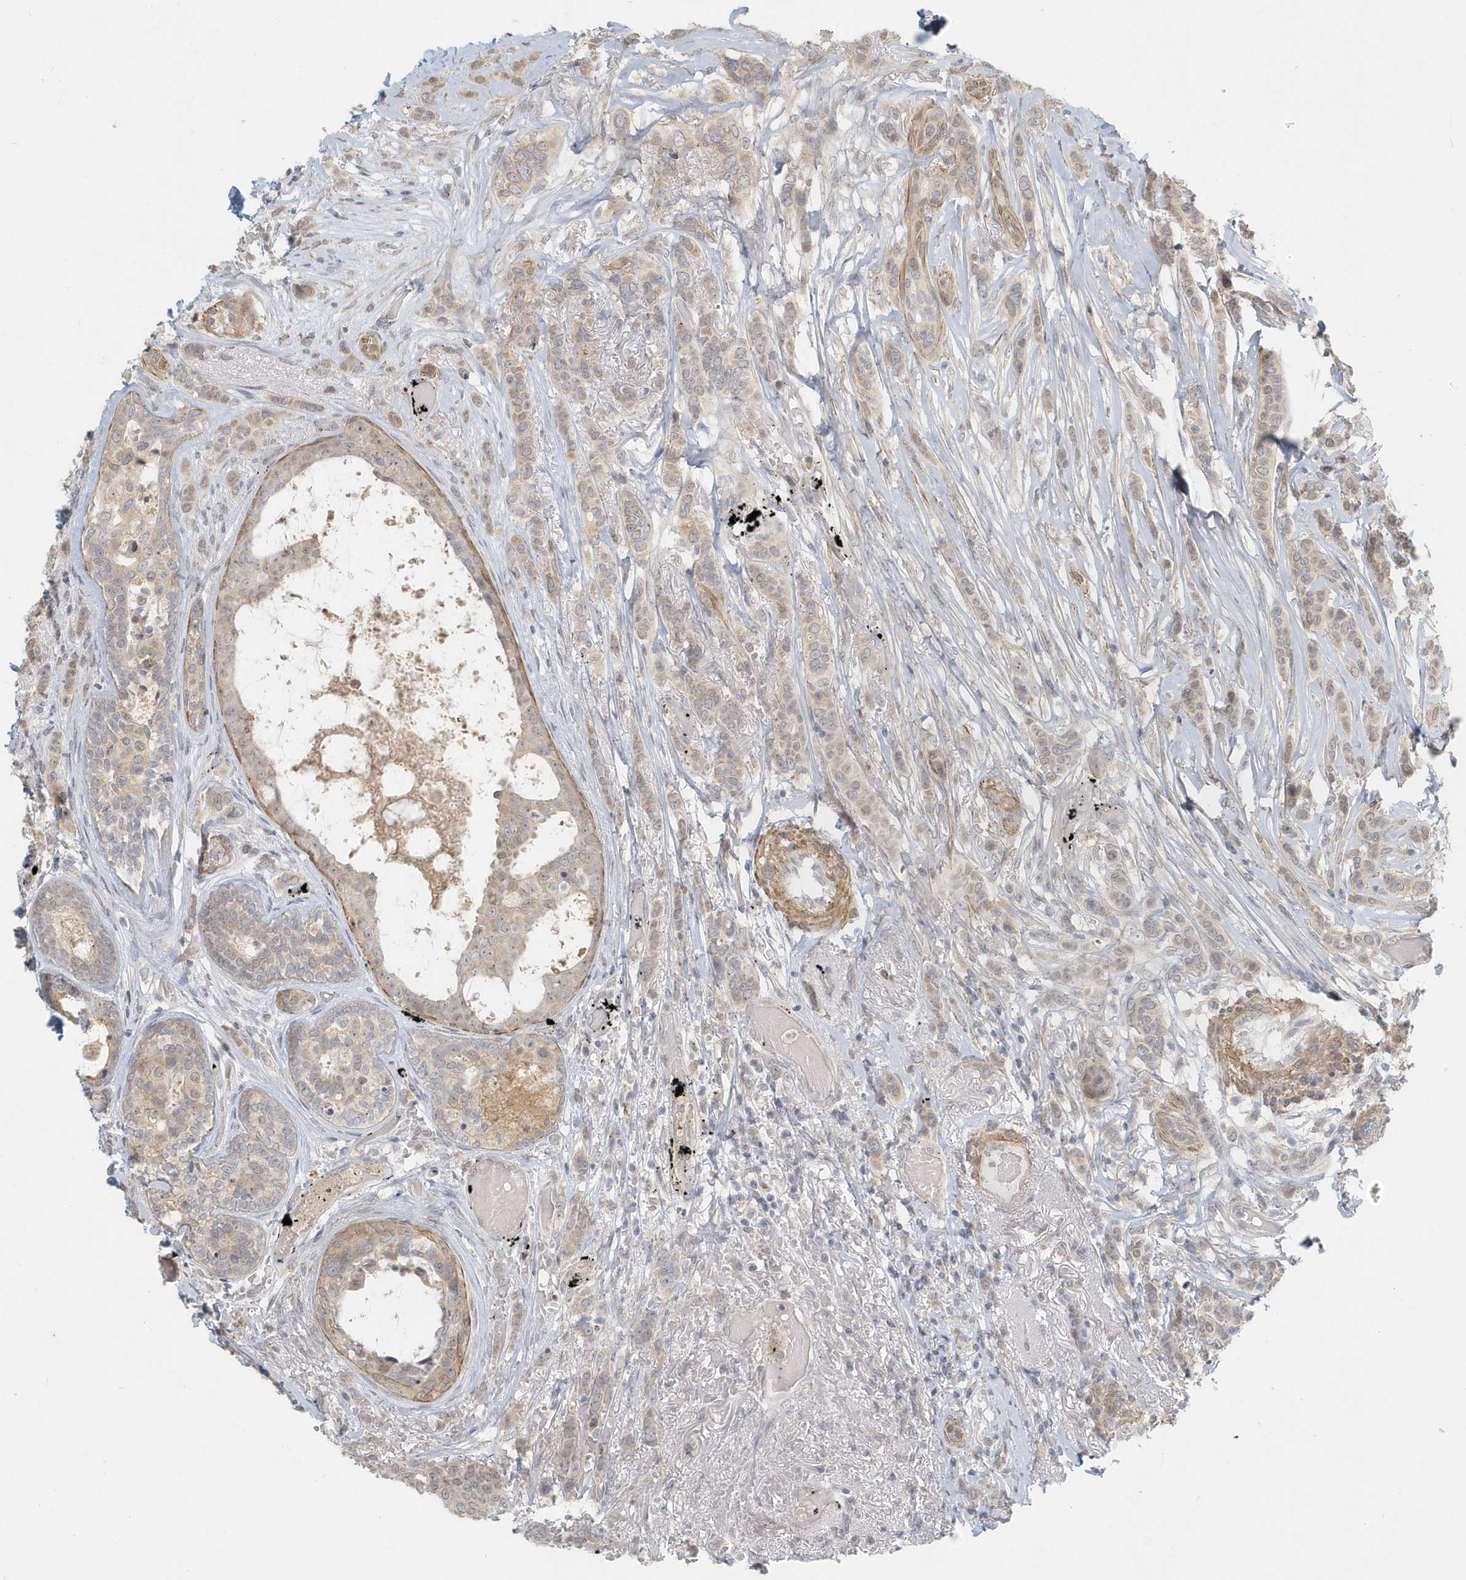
{"staining": {"intensity": "weak", "quantity": "<25%", "location": "cytoplasmic/membranous"}, "tissue": "breast cancer", "cell_type": "Tumor cells", "image_type": "cancer", "snomed": [{"axis": "morphology", "description": "Lobular carcinoma"}, {"axis": "topography", "description": "Breast"}], "caption": "A high-resolution histopathology image shows immunohistochemistry (IHC) staining of lobular carcinoma (breast), which displays no significant positivity in tumor cells. Nuclei are stained in blue.", "gene": "NAPB", "patient": {"sex": "female", "age": 51}}